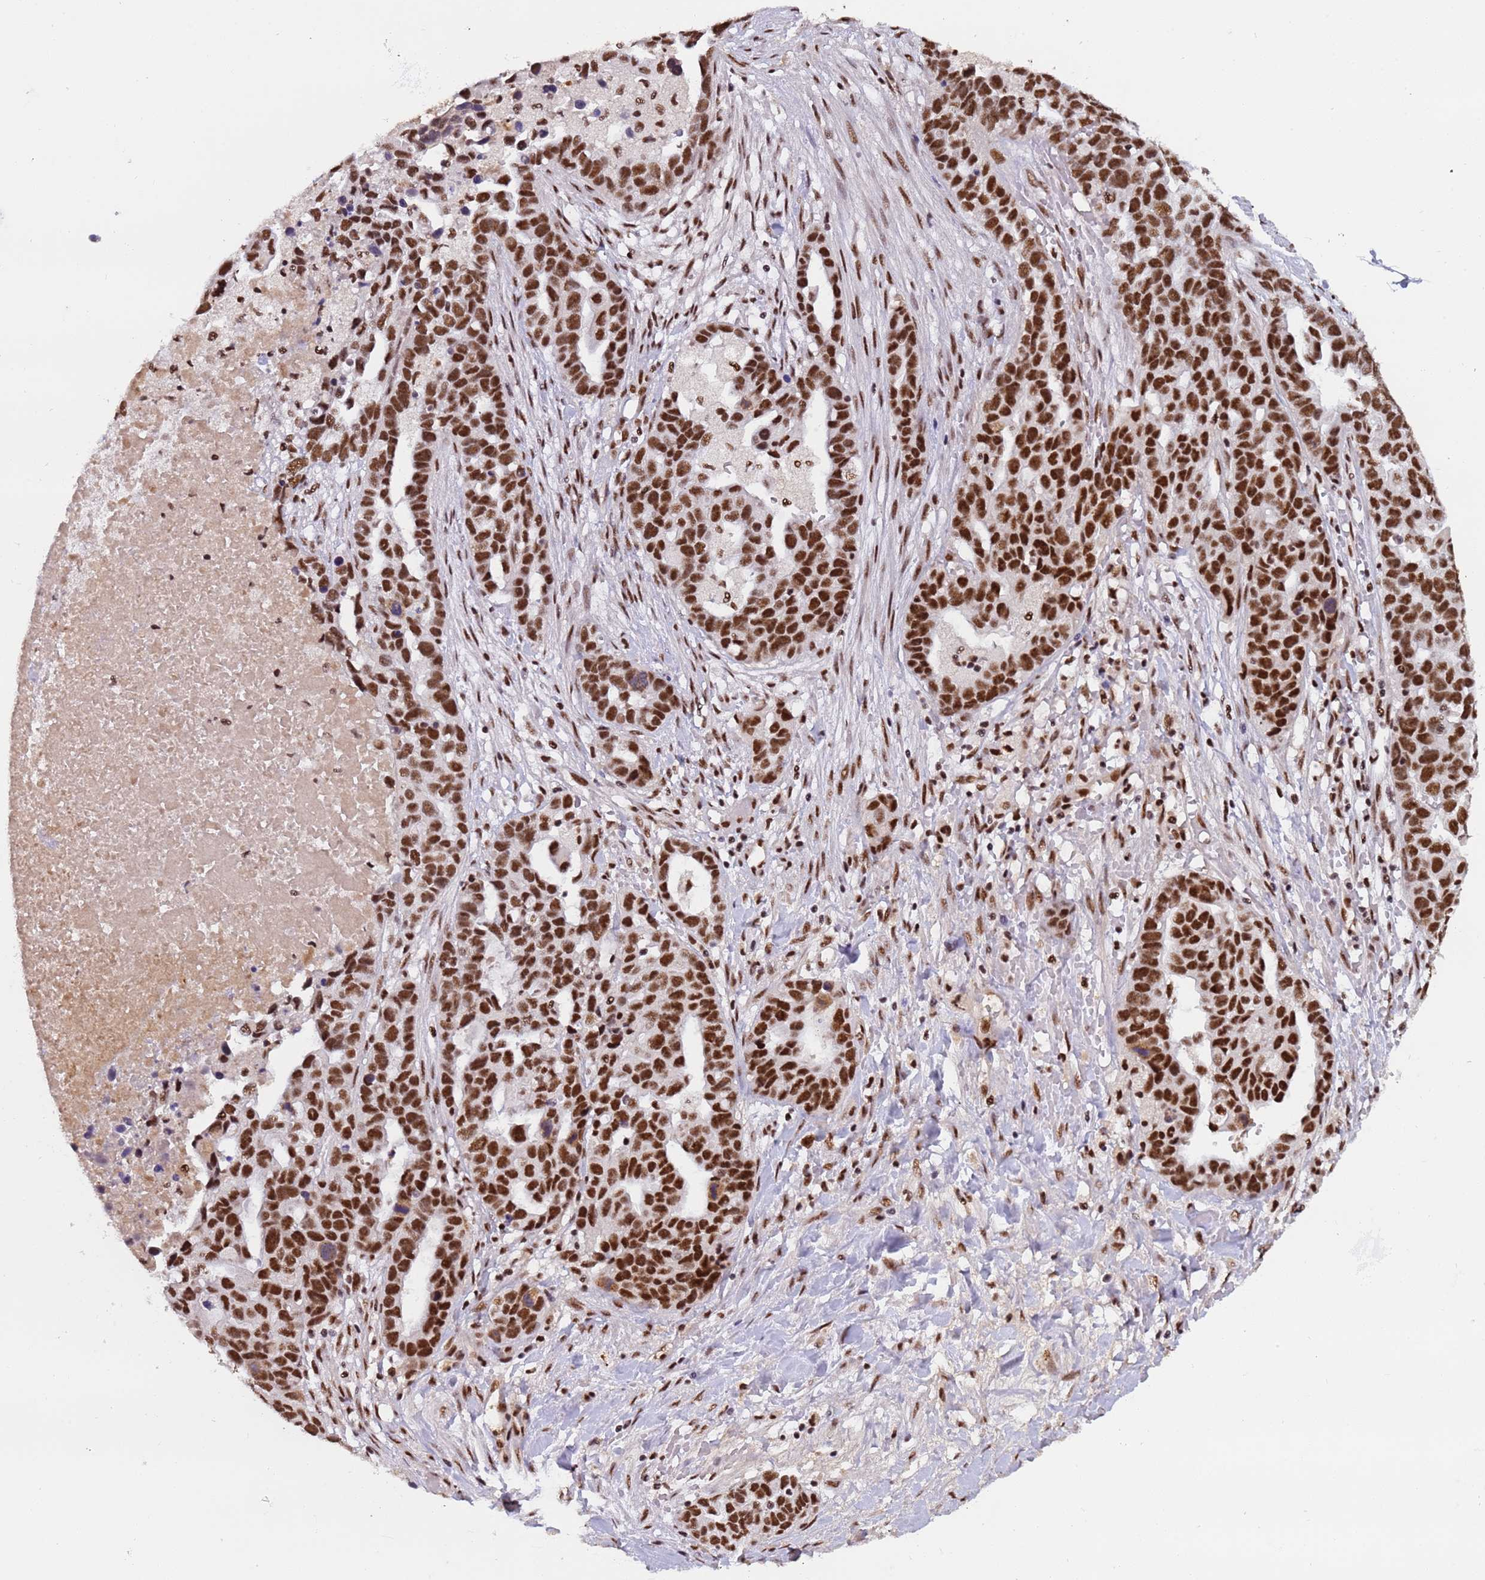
{"staining": {"intensity": "strong", "quantity": ">75%", "location": "nuclear"}, "tissue": "ovarian cancer", "cell_type": "Tumor cells", "image_type": "cancer", "snomed": [{"axis": "morphology", "description": "Cystadenocarcinoma, serous, NOS"}, {"axis": "topography", "description": "Ovary"}], "caption": "Strong nuclear protein expression is present in approximately >75% of tumor cells in serous cystadenocarcinoma (ovarian).", "gene": "SRRT", "patient": {"sex": "female", "age": 54}}